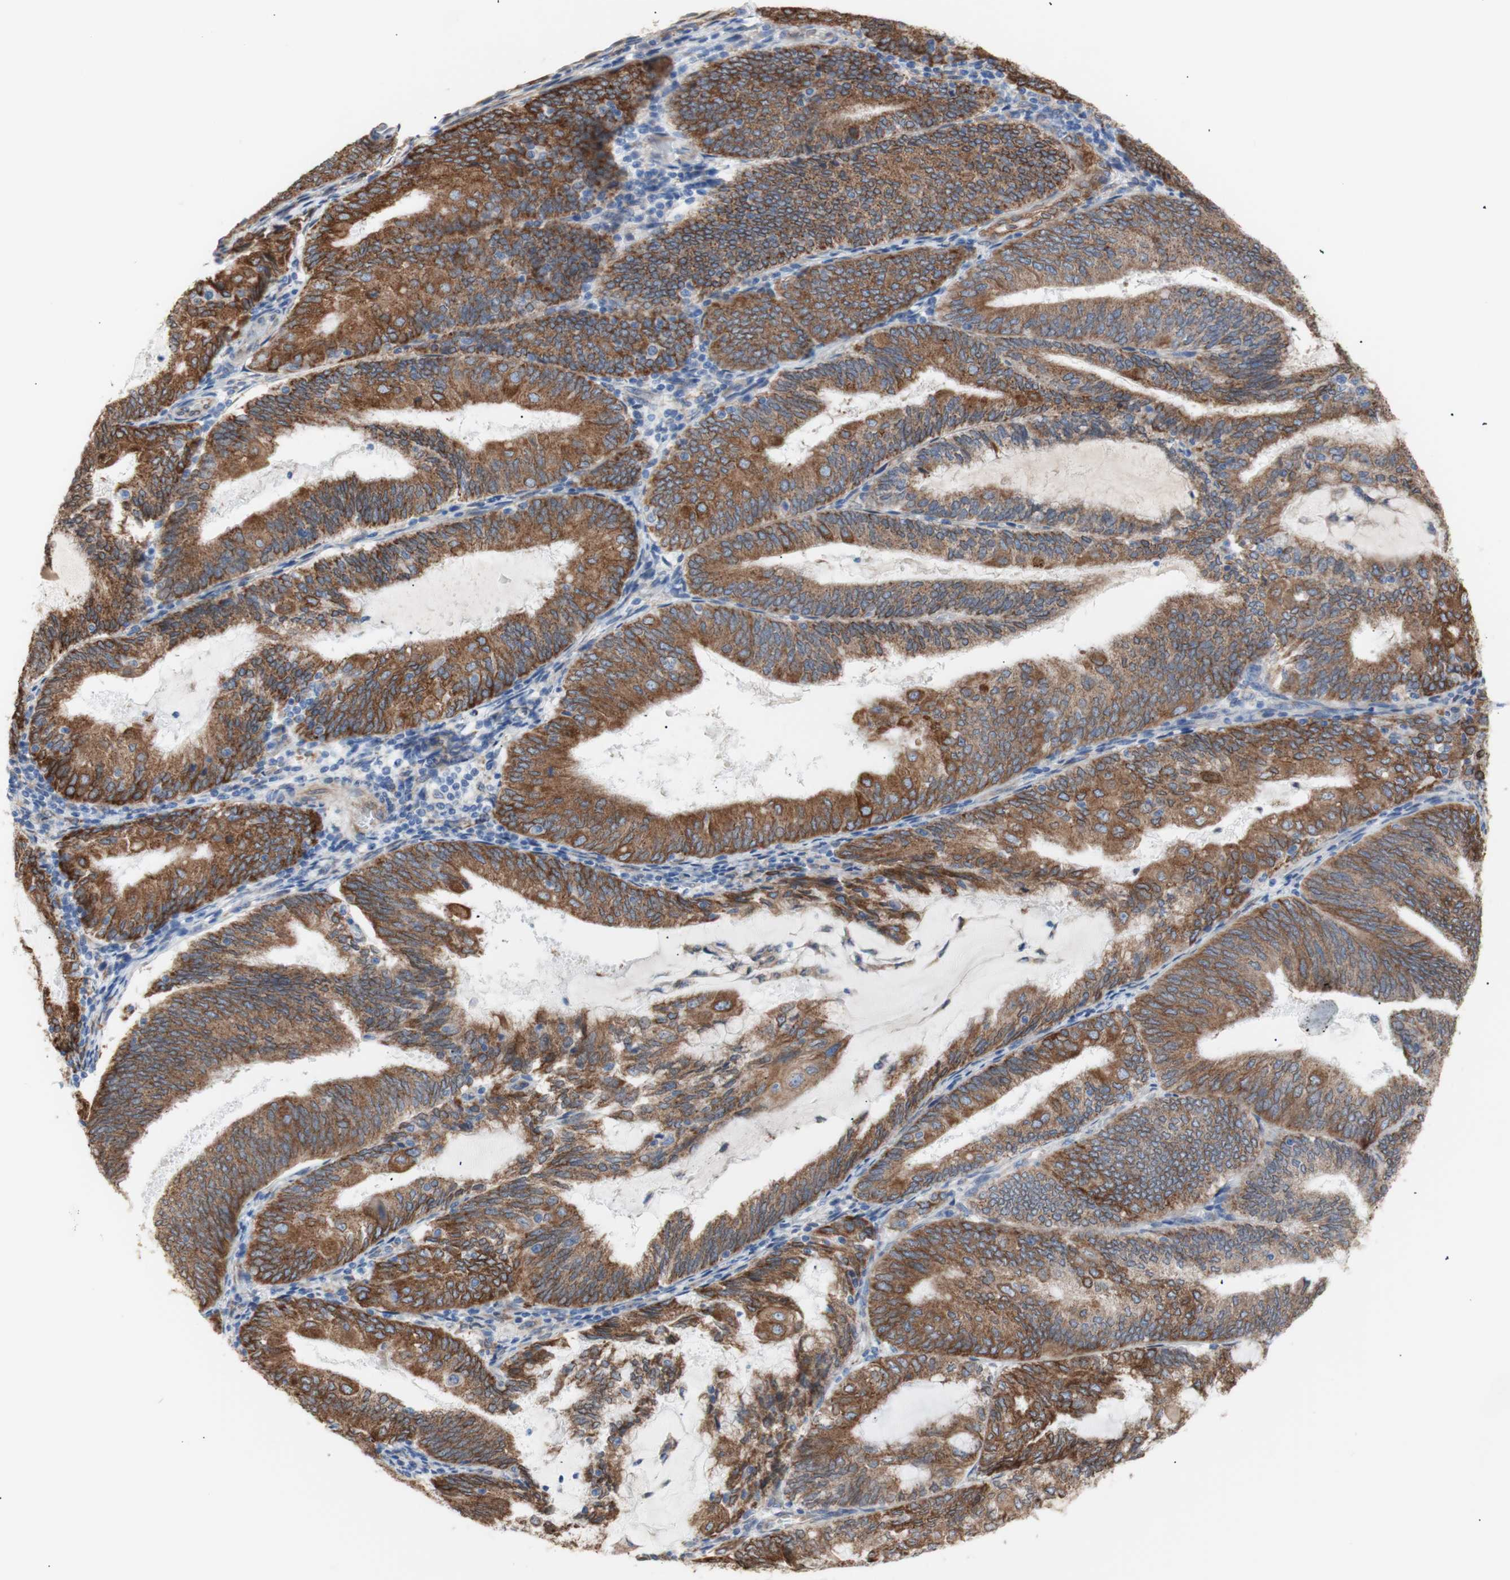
{"staining": {"intensity": "strong", "quantity": ">75%", "location": "cytoplasmic/membranous"}, "tissue": "endometrial cancer", "cell_type": "Tumor cells", "image_type": "cancer", "snomed": [{"axis": "morphology", "description": "Adenocarcinoma, NOS"}, {"axis": "topography", "description": "Endometrium"}], "caption": "This micrograph demonstrates IHC staining of endometrial cancer, with high strong cytoplasmic/membranous expression in approximately >75% of tumor cells.", "gene": "ERLIN1", "patient": {"sex": "female", "age": 81}}